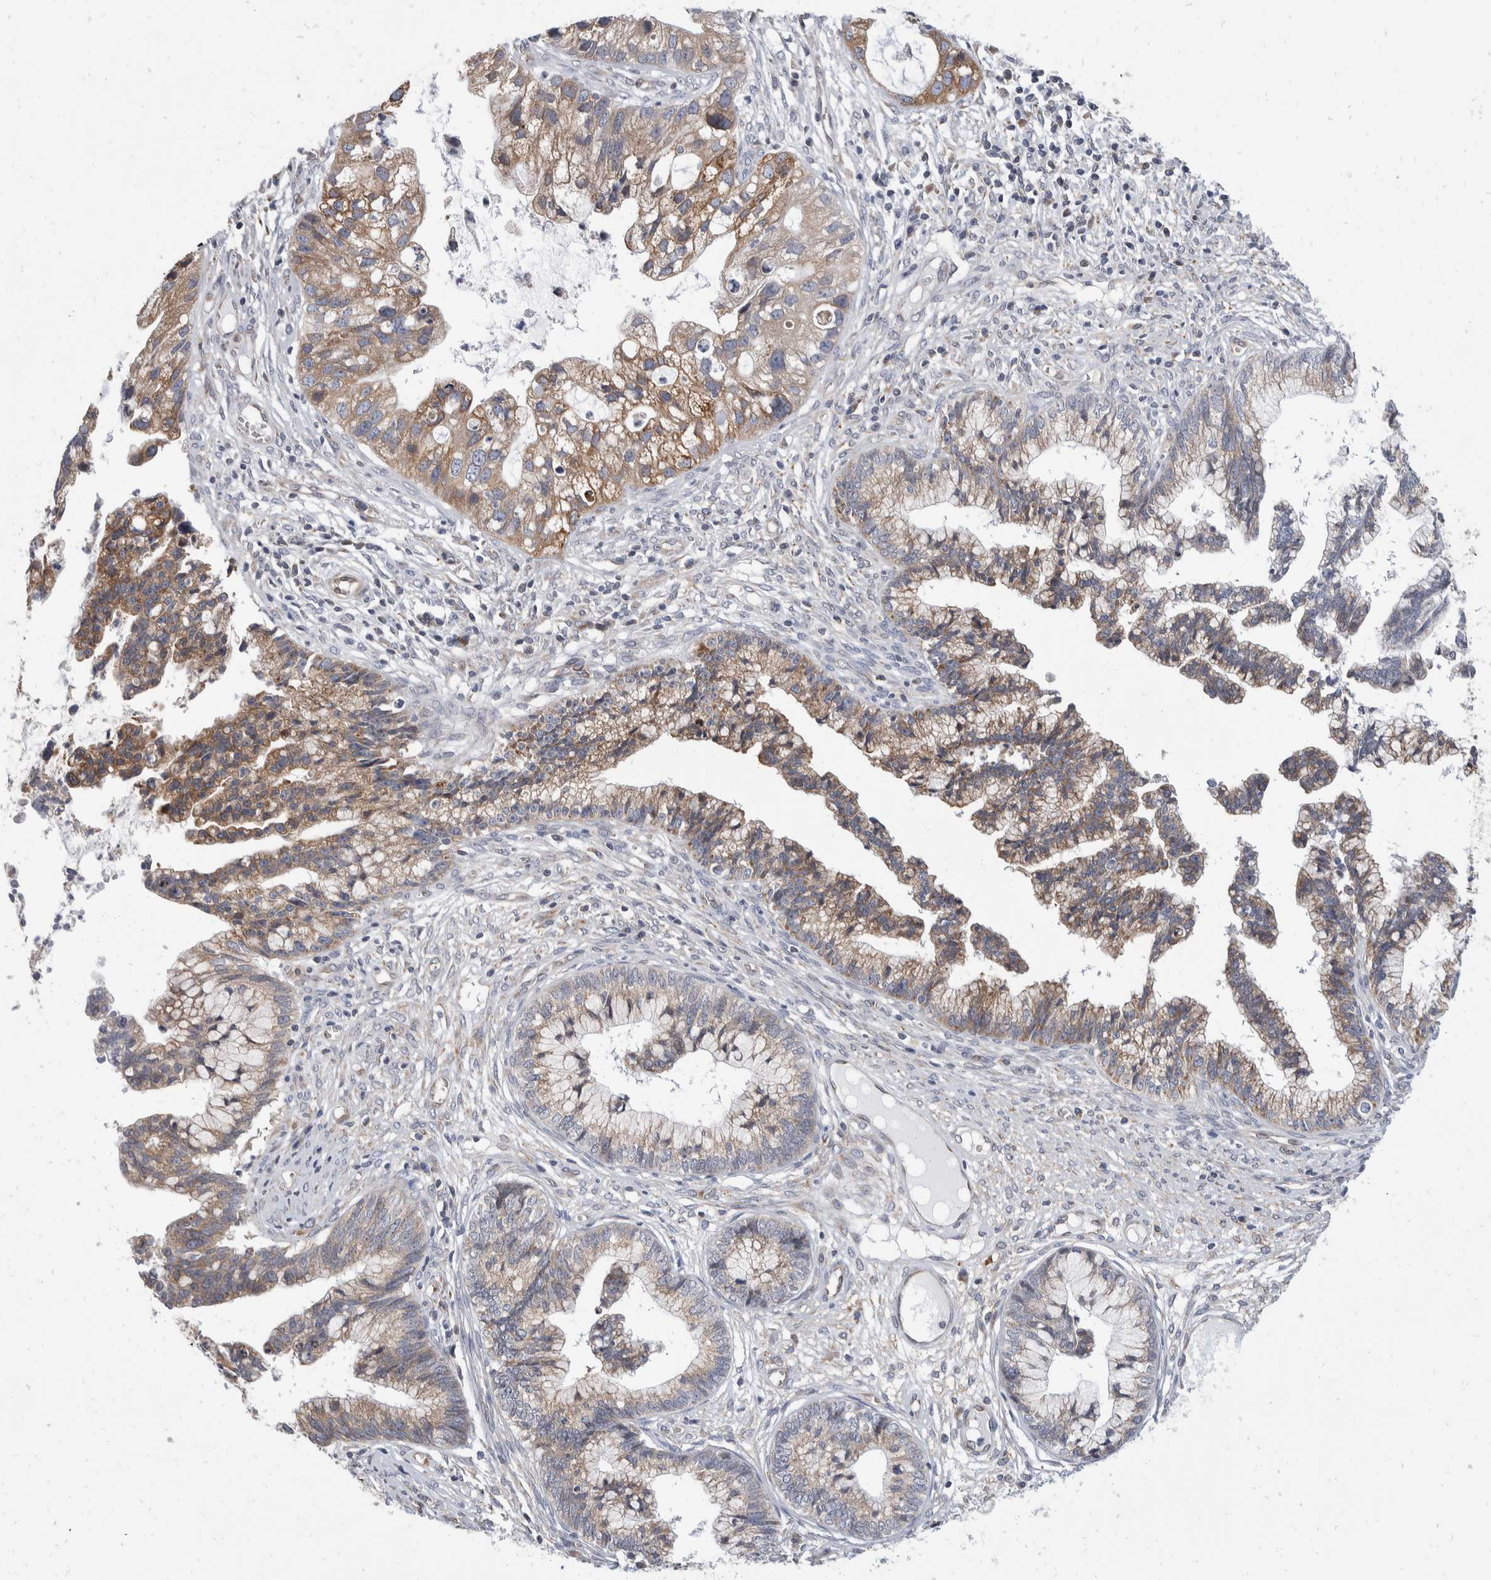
{"staining": {"intensity": "moderate", "quantity": ">75%", "location": "cytoplasmic/membranous"}, "tissue": "cervical cancer", "cell_type": "Tumor cells", "image_type": "cancer", "snomed": [{"axis": "morphology", "description": "Adenocarcinoma, NOS"}, {"axis": "topography", "description": "Cervix"}], "caption": "Immunohistochemical staining of cervical cancer (adenocarcinoma) demonstrates moderate cytoplasmic/membranous protein staining in about >75% of tumor cells. The protein of interest is shown in brown color, while the nuclei are stained blue.", "gene": "TMEM245", "patient": {"sex": "female", "age": 44}}